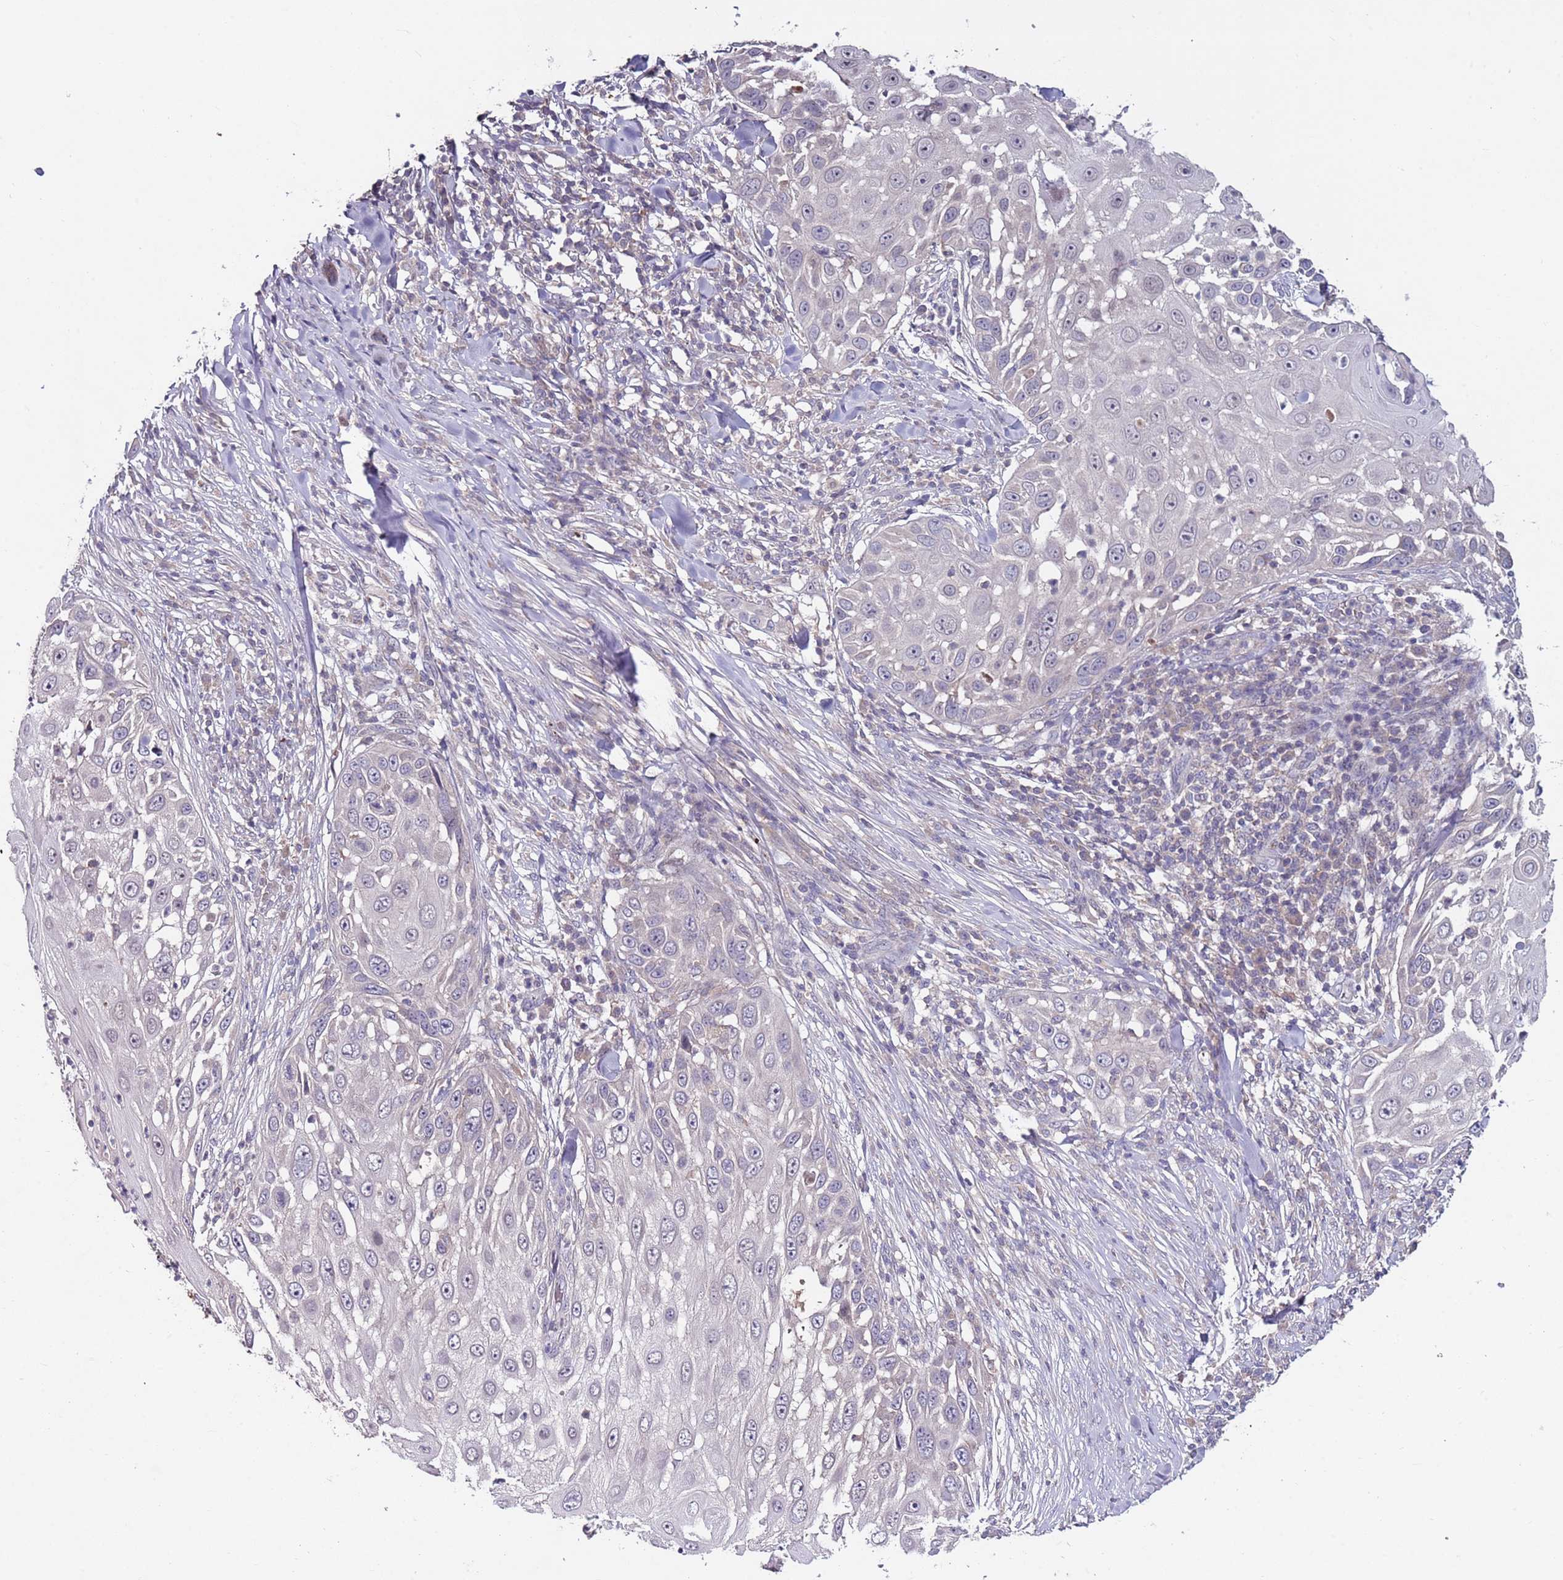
{"staining": {"intensity": "negative", "quantity": "none", "location": "none"}, "tissue": "skin cancer", "cell_type": "Tumor cells", "image_type": "cancer", "snomed": [{"axis": "morphology", "description": "Squamous cell carcinoma, NOS"}, {"axis": "topography", "description": "Skin"}], "caption": "This image is of squamous cell carcinoma (skin) stained with immunohistochemistry to label a protein in brown with the nuclei are counter-stained blue. There is no staining in tumor cells. (DAB (3,3'-diaminobenzidine) immunohistochemistry (IHC), high magnification).", "gene": "NRDE2", "patient": {"sex": "female", "age": 44}}